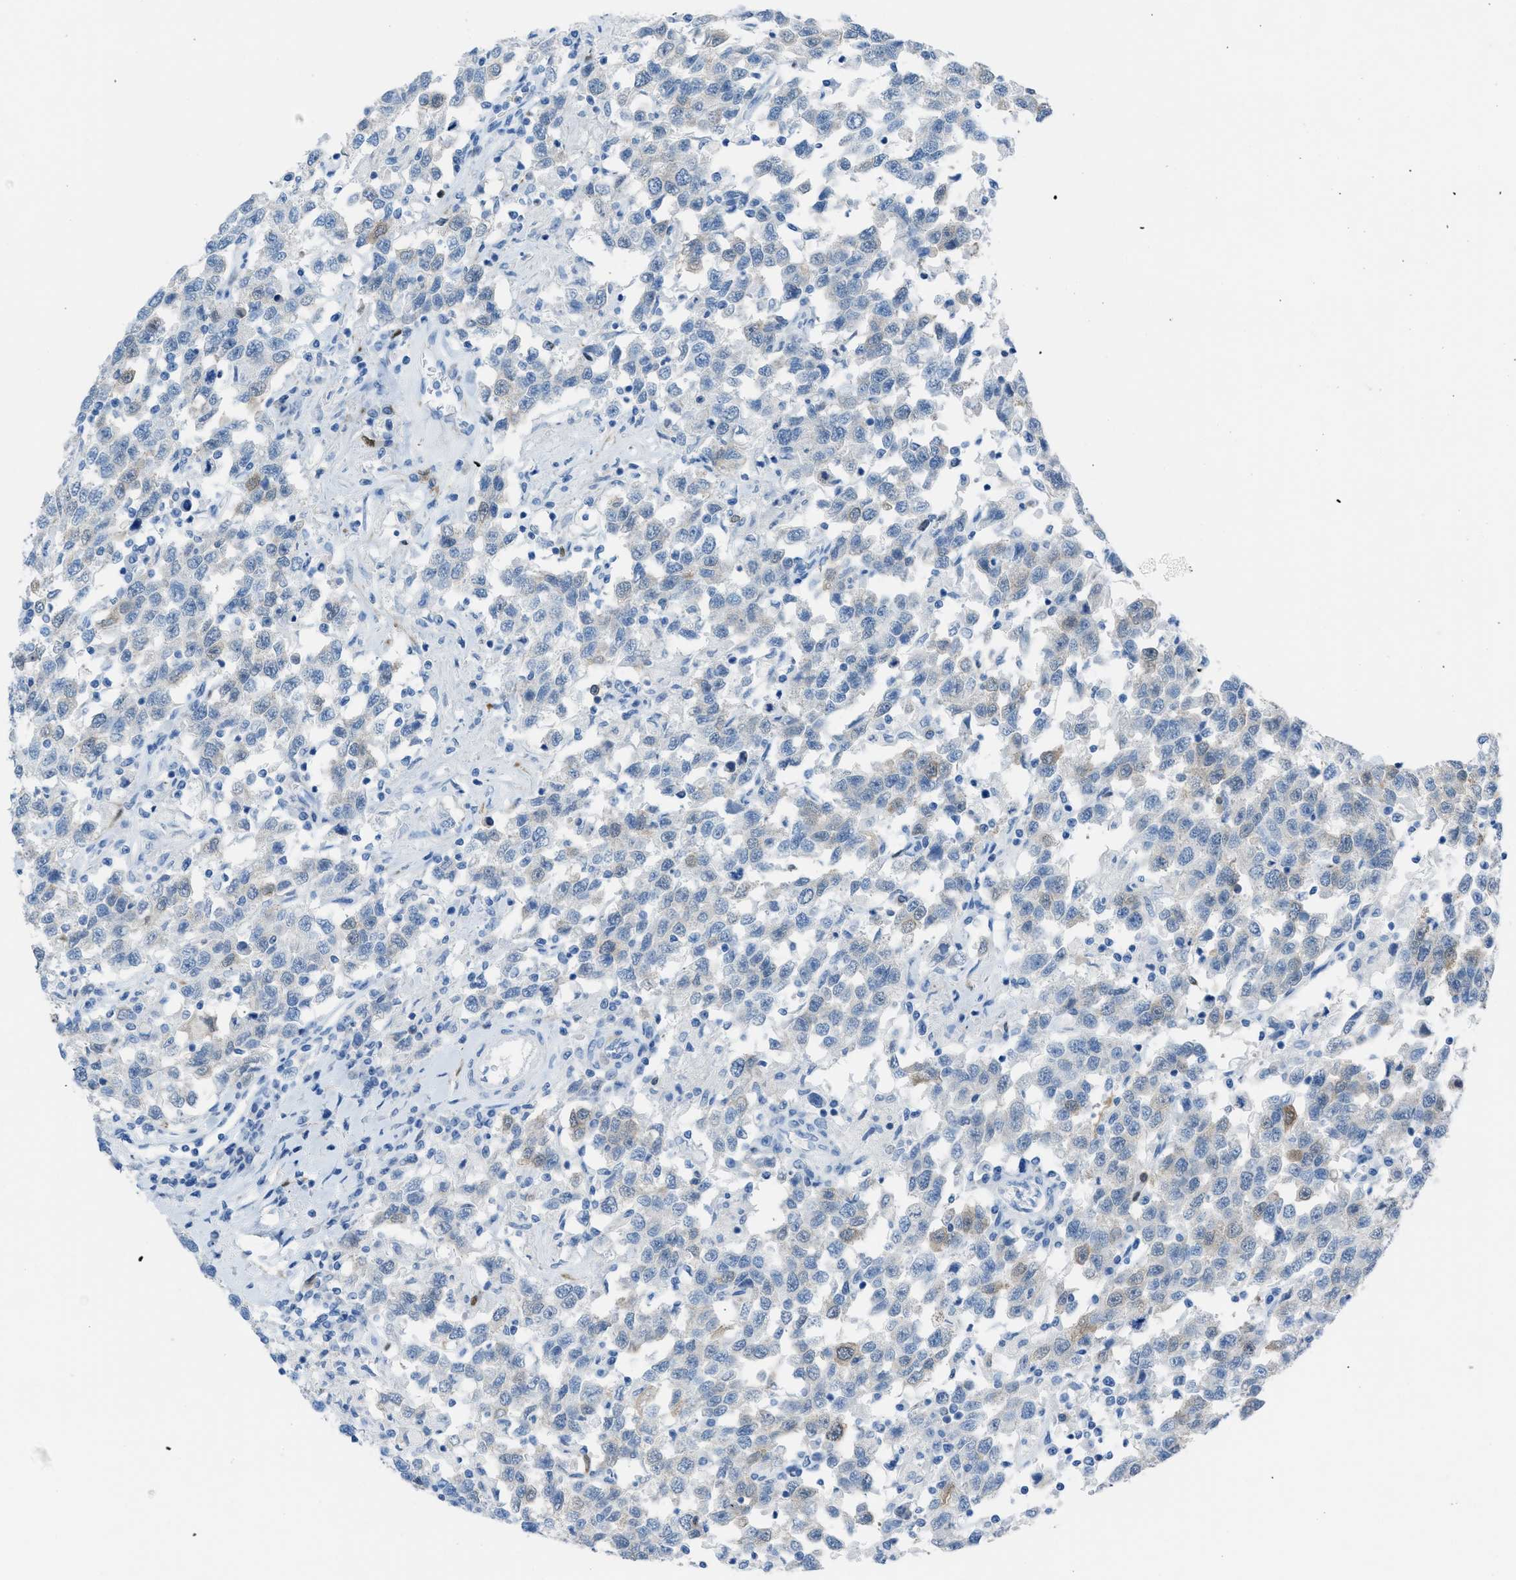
{"staining": {"intensity": "negative", "quantity": "none", "location": "none"}, "tissue": "testis cancer", "cell_type": "Tumor cells", "image_type": "cancer", "snomed": [{"axis": "morphology", "description": "Seminoma, NOS"}, {"axis": "topography", "description": "Testis"}], "caption": "This is an immunohistochemistry (IHC) photomicrograph of testis cancer. There is no staining in tumor cells.", "gene": "CDKN2A", "patient": {"sex": "male", "age": 41}}